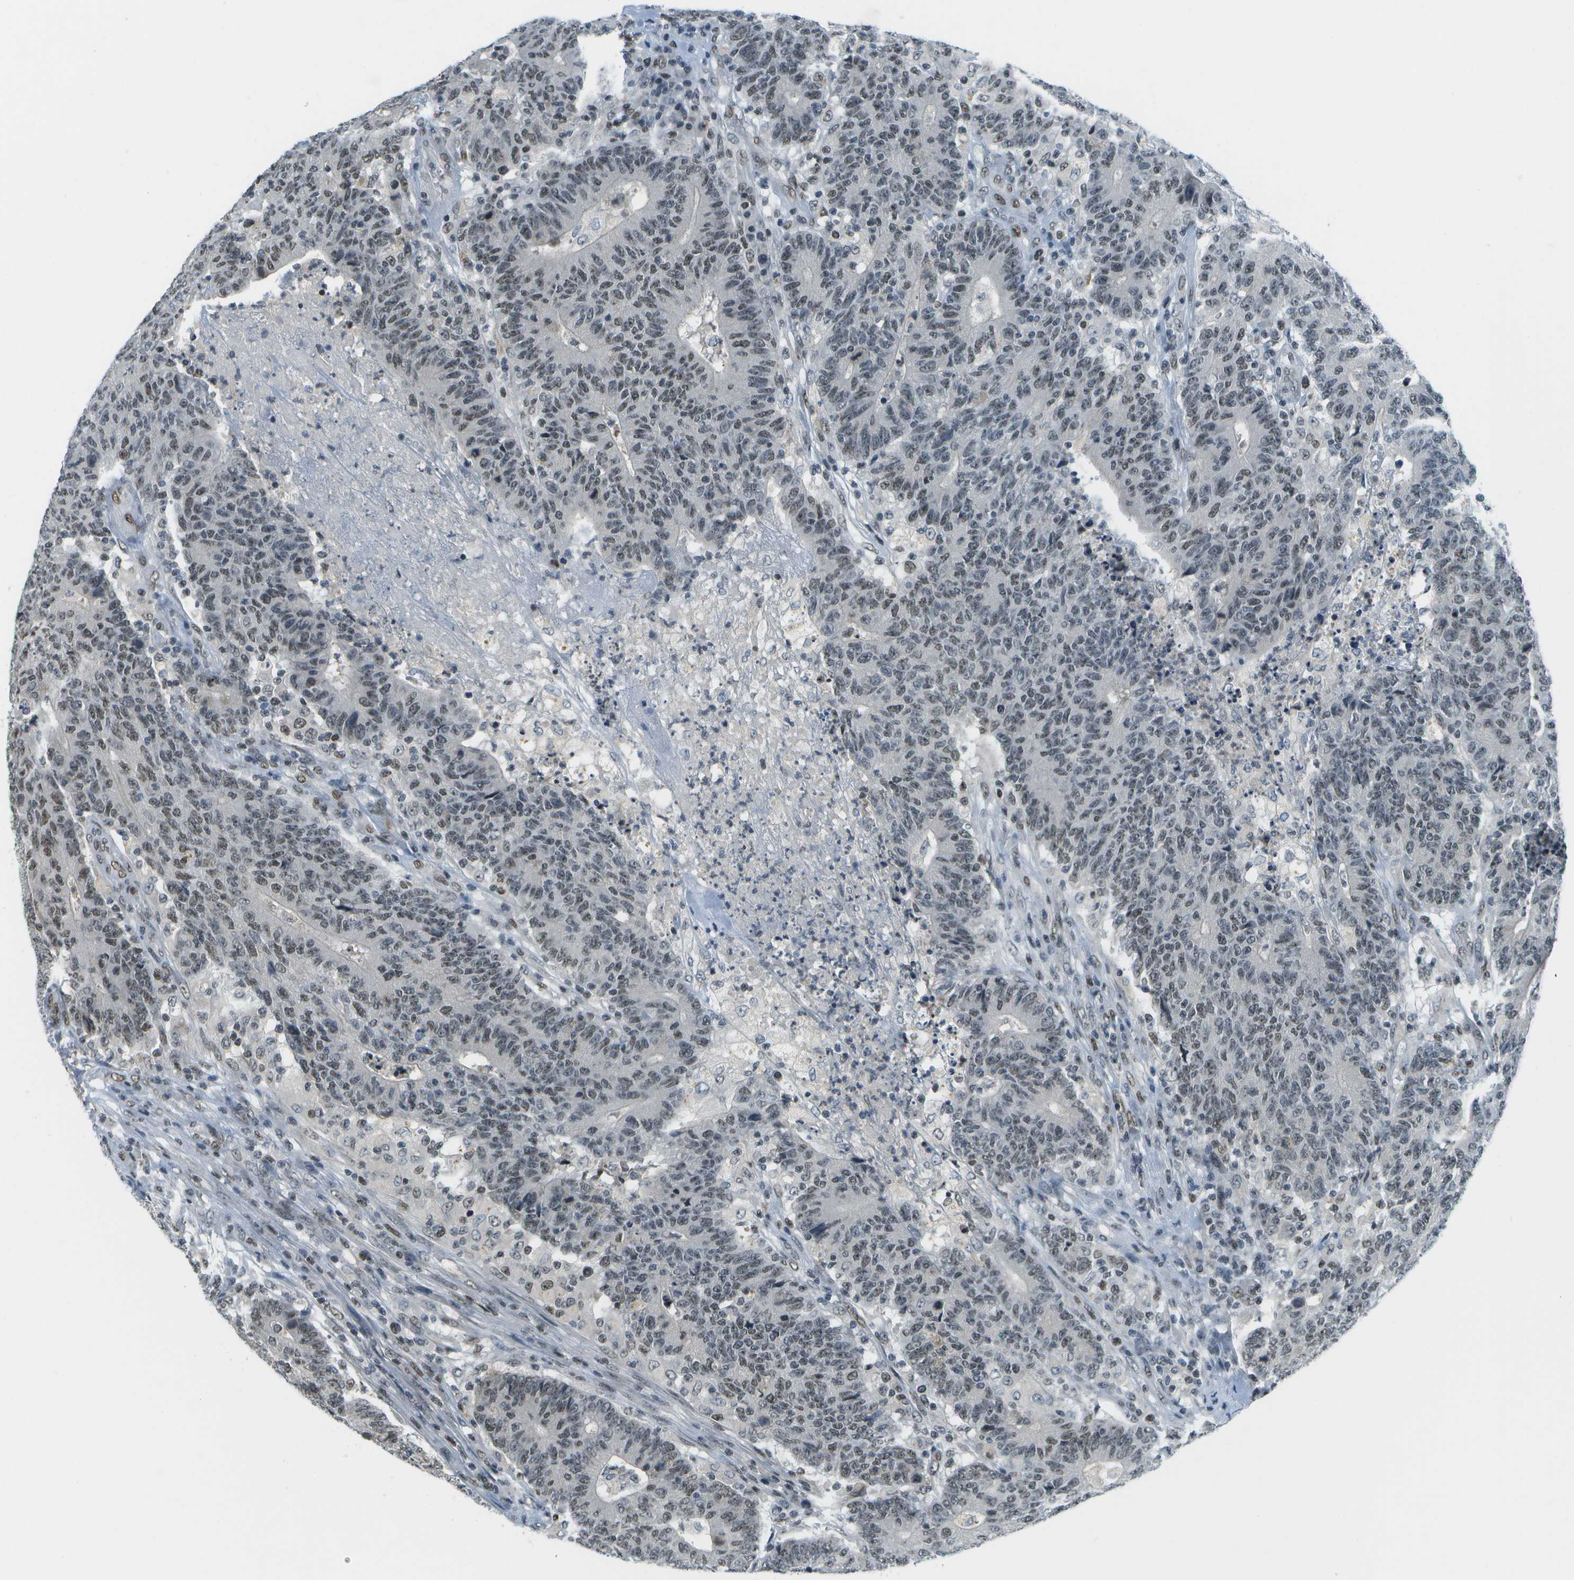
{"staining": {"intensity": "weak", "quantity": "25%-75%", "location": "nuclear"}, "tissue": "colorectal cancer", "cell_type": "Tumor cells", "image_type": "cancer", "snomed": [{"axis": "morphology", "description": "Normal tissue, NOS"}, {"axis": "morphology", "description": "Adenocarcinoma, NOS"}, {"axis": "topography", "description": "Colon"}], "caption": "Immunohistochemical staining of human colorectal adenocarcinoma shows weak nuclear protein expression in about 25%-75% of tumor cells.", "gene": "CBX5", "patient": {"sex": "female", "age": 75}}